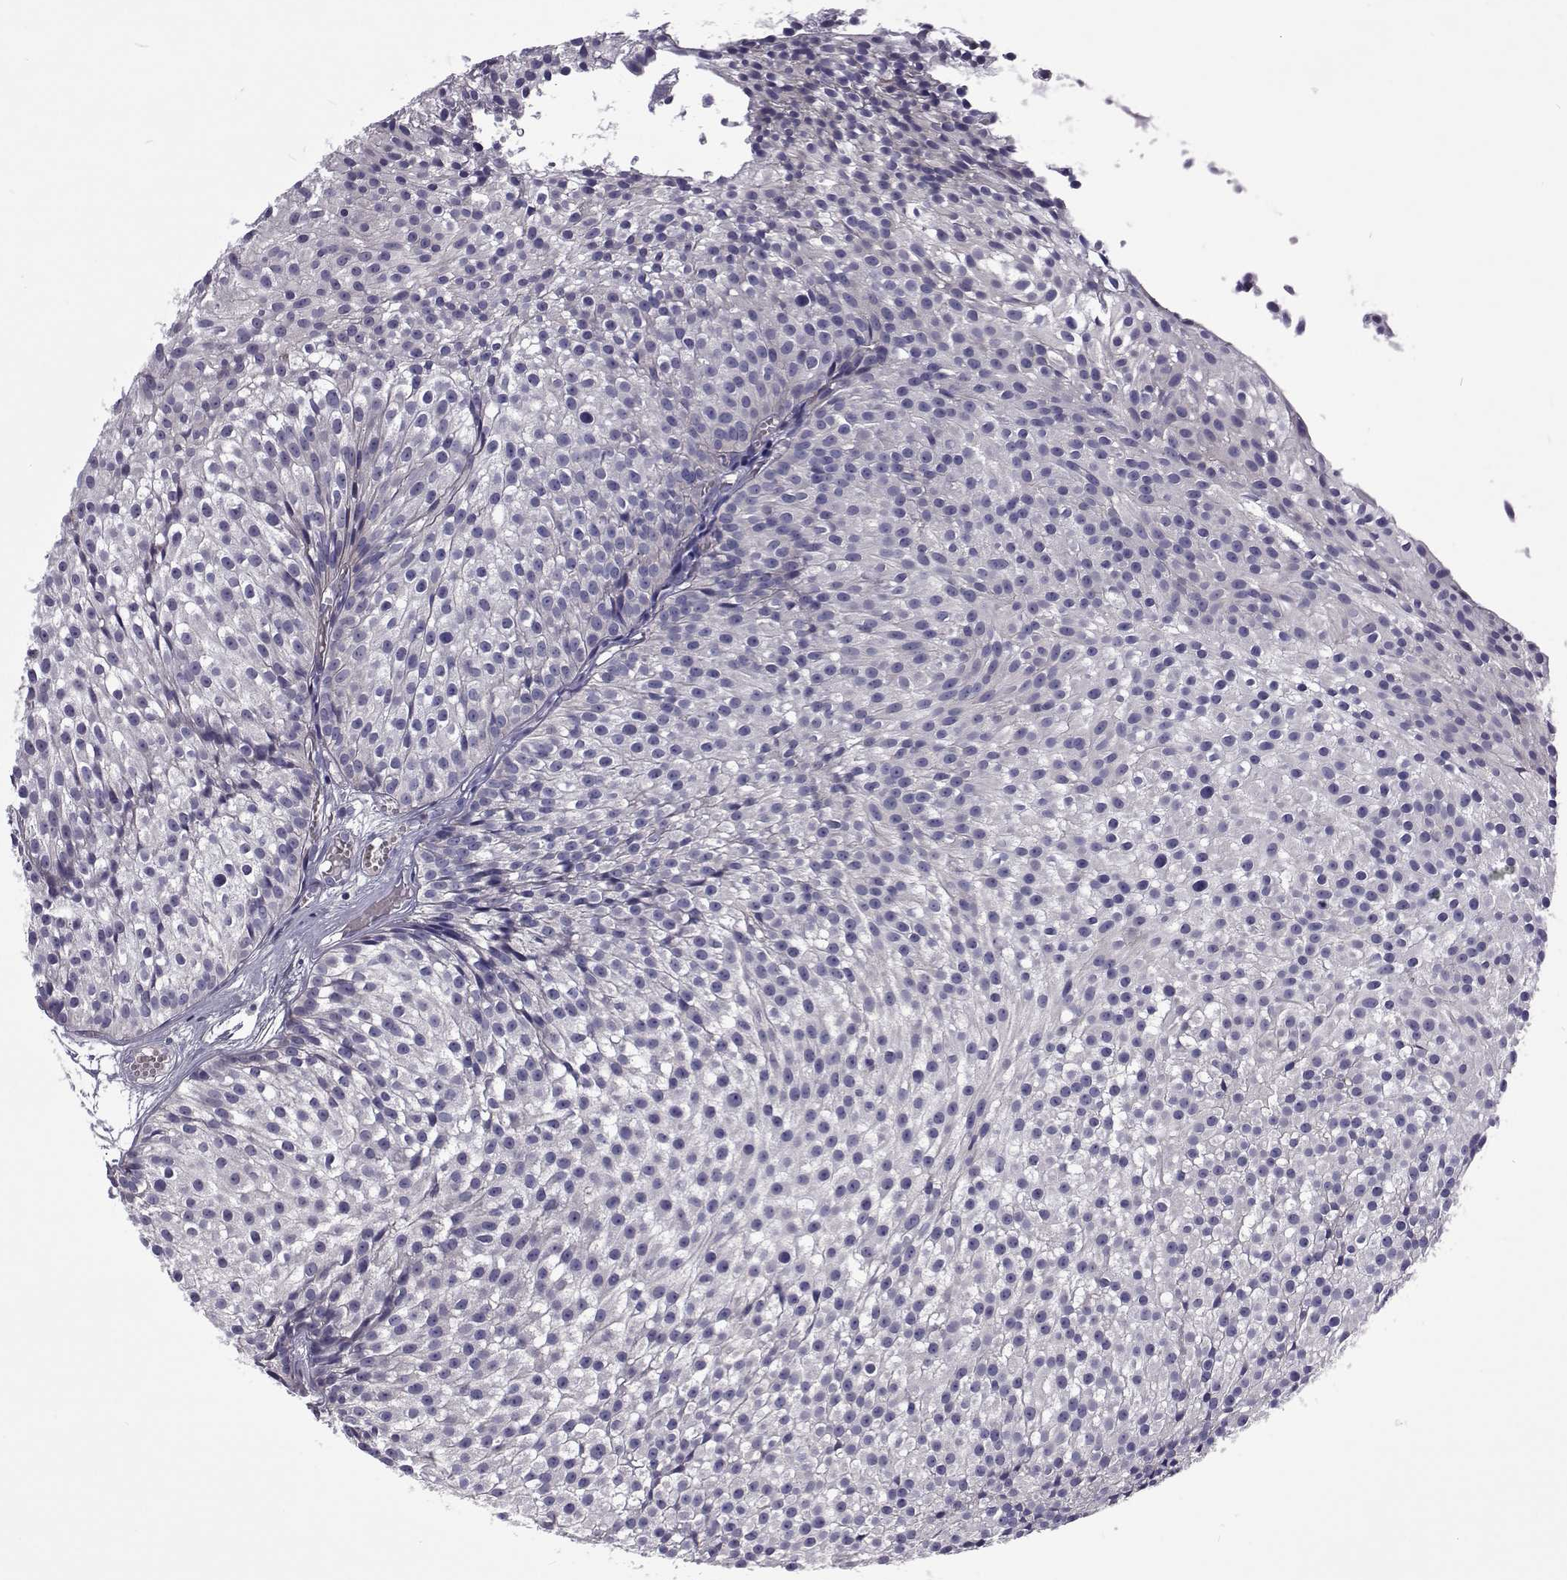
{"staining": {"intensity": "negative", "quantity": "none", "location": "none"}, "tissue": "urothelial cancer", "cell_type": "Tumor cells", "image_type": "cancer", "snomed": [{"axis": "morphology", "description": "Urothelial carcinoma, Low grade"}, {"axis": "topography", "description": "Urinary bladder"}], "caption": "Photomicrograph shows no protein staining in tumor cells of urothelial cancer tissue. Nuclei are stained in blue.", "gene": "TCF15", "patient": {"sex": "male", "age": 63}}